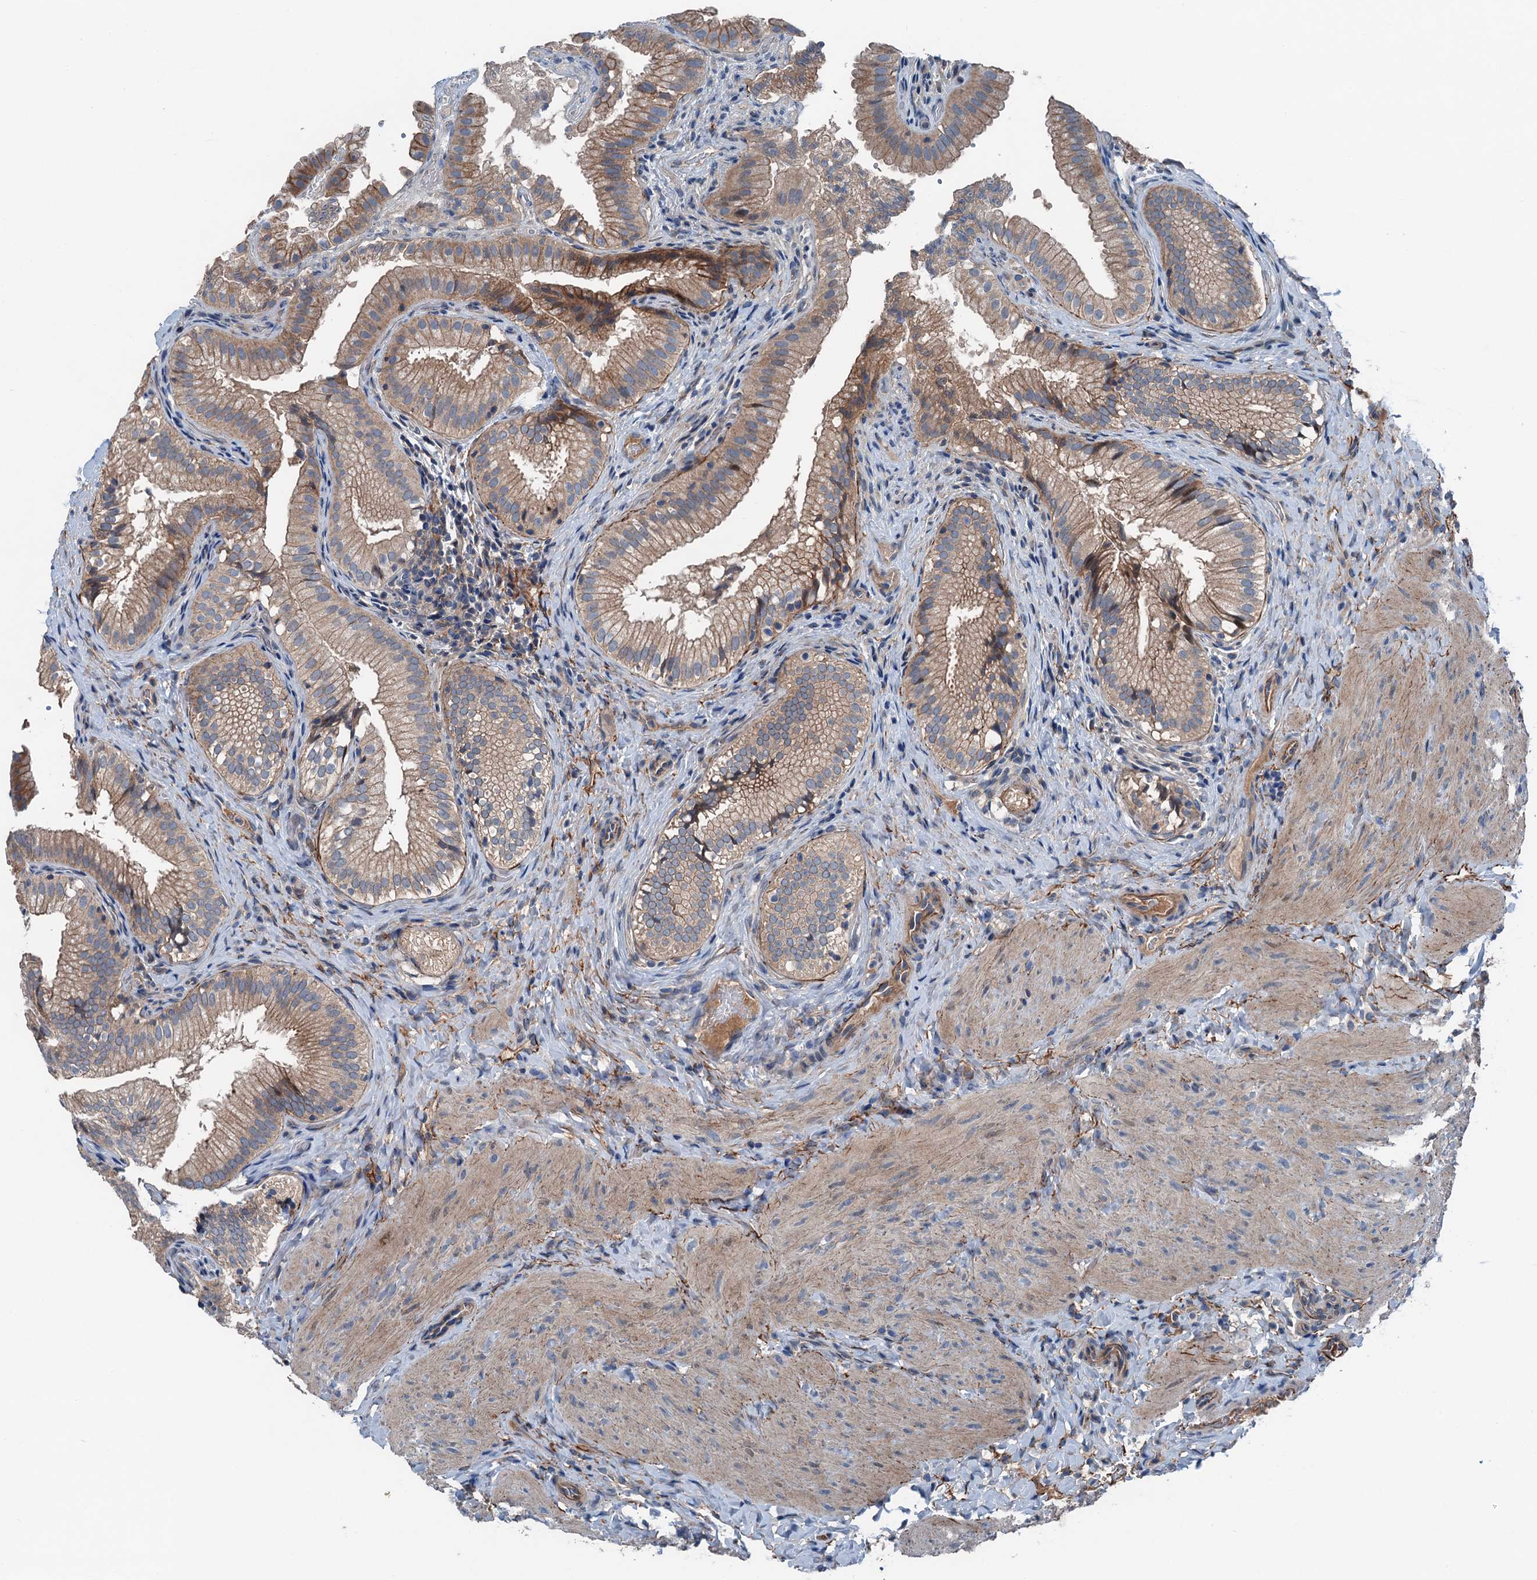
{"staining": {"intensity": "moderate", "quantity": ">75%", "location": "cytoplasmic/membranous"}, "tissue": "gallbladder", "cell_type": "Glandular cells", "image_type": "normal", "snomed": [{"axis": "morphology", "description": "Normal tissue, NOS"}, {"axis": "topography", "description": "Gallbladder"}], "caption": "IHC (DAB) staining of normal human gallbladder demonstrates moderate cytoplasmic/membranous protein staining in approximately >75% of glandular cells. The staining was performed using DAB to visualize the protein expression in brown, while the nuclei were stained in blue with hematoxylin (Magnification: 20x).", "gene": "SLC2A10", "patient": {"sex": "female", "age": 30}}